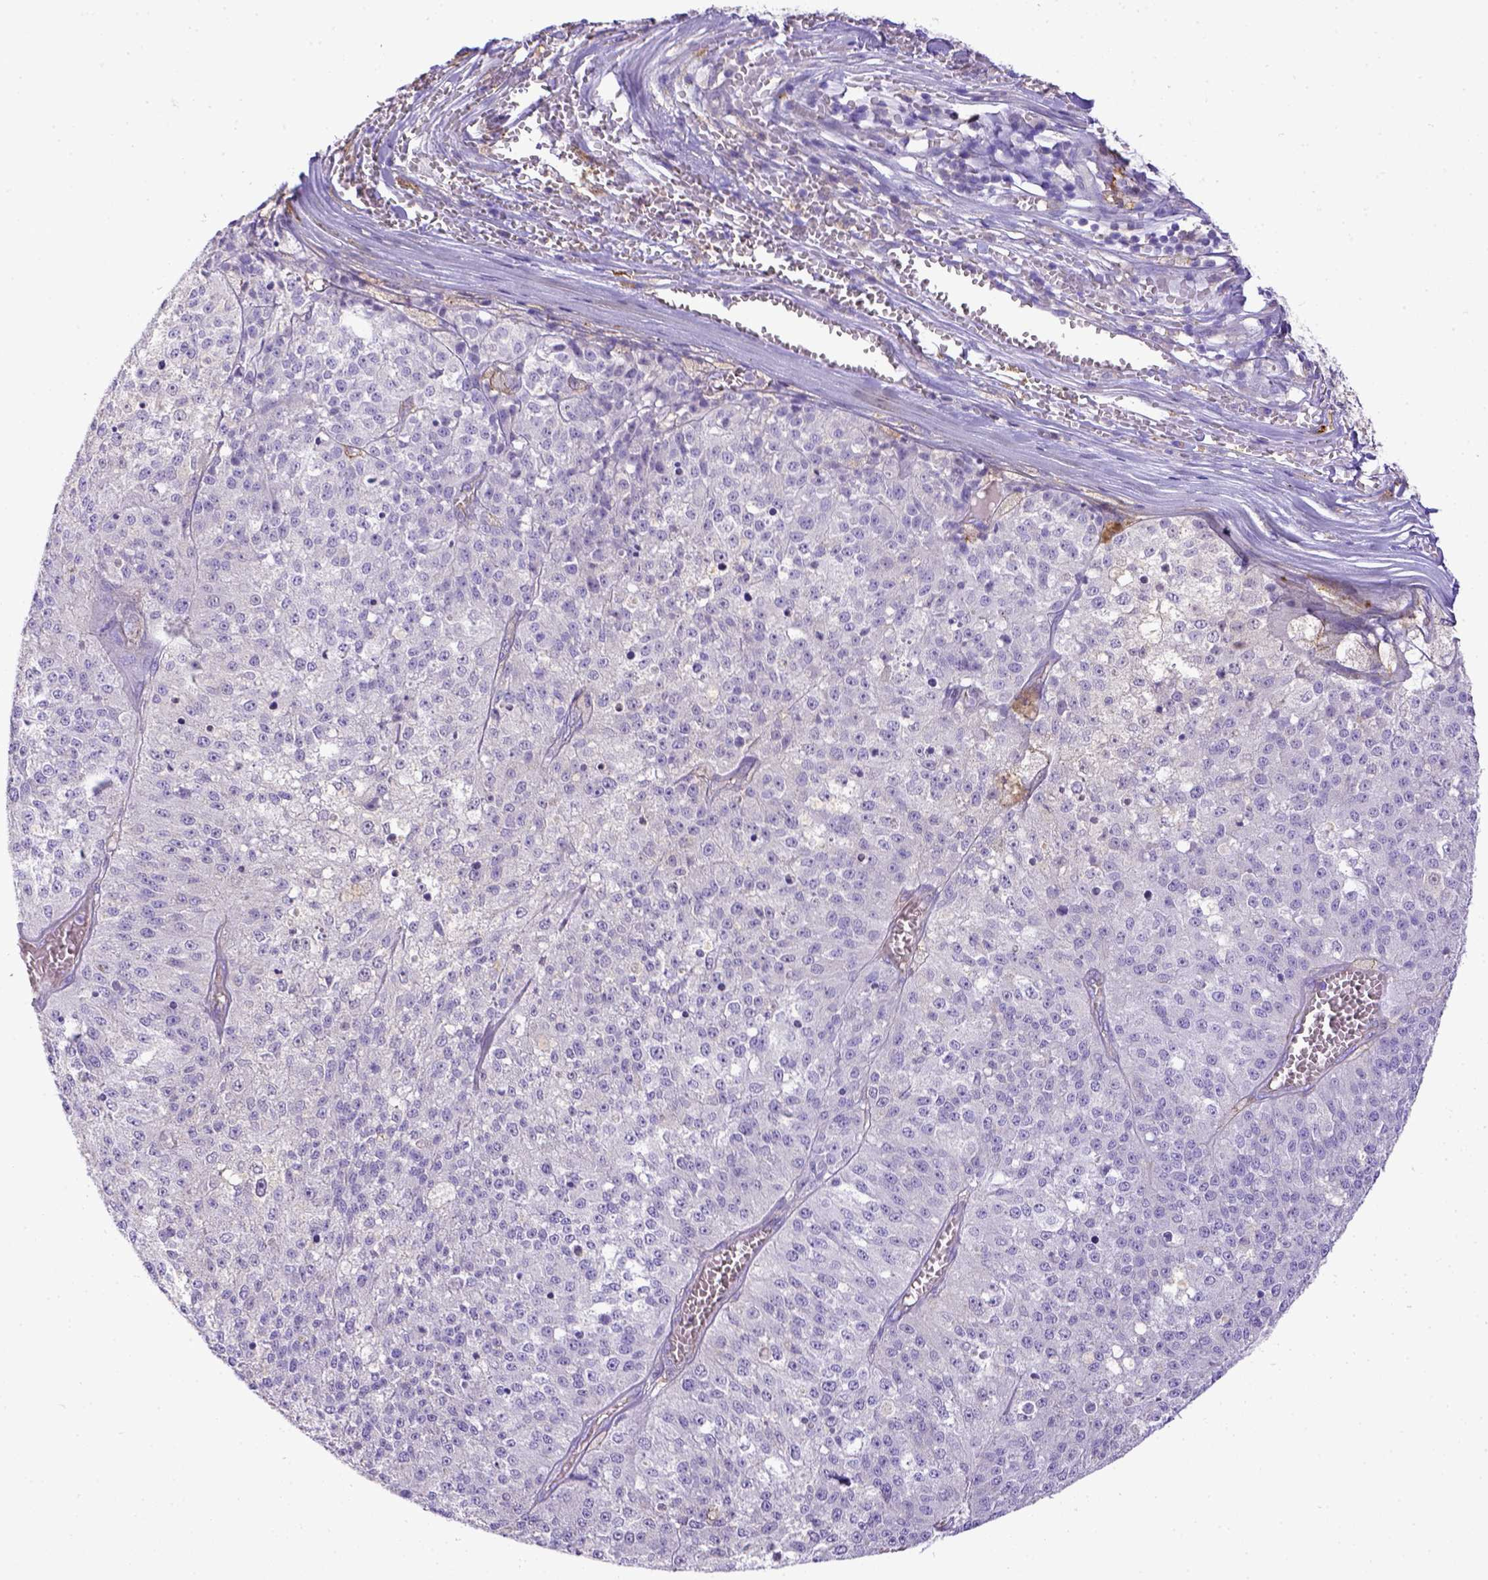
{"staining": {"intensity": "negative", "quantity": "none", "location": "none"}, "tissue": "melanoma", "cell_type": "Tumor cells", "image_type": "cancer", "snomed": [{"axis": "morphology", "description": "Malignant melanoma, Metastatic site"}, {"axis": "topography", "description": "Lymph node"}], "caption": "Tumor cells are negative for brown protein staining in malignant melanoma (metastatic site). The staining was performed using DAB to visualize the protein expression in brown, while the nuclei were stained in blue with hematoxylin (Magnification: 20x).", "gene": "CD40", "patient": {"sex": "female", "age": 64}}